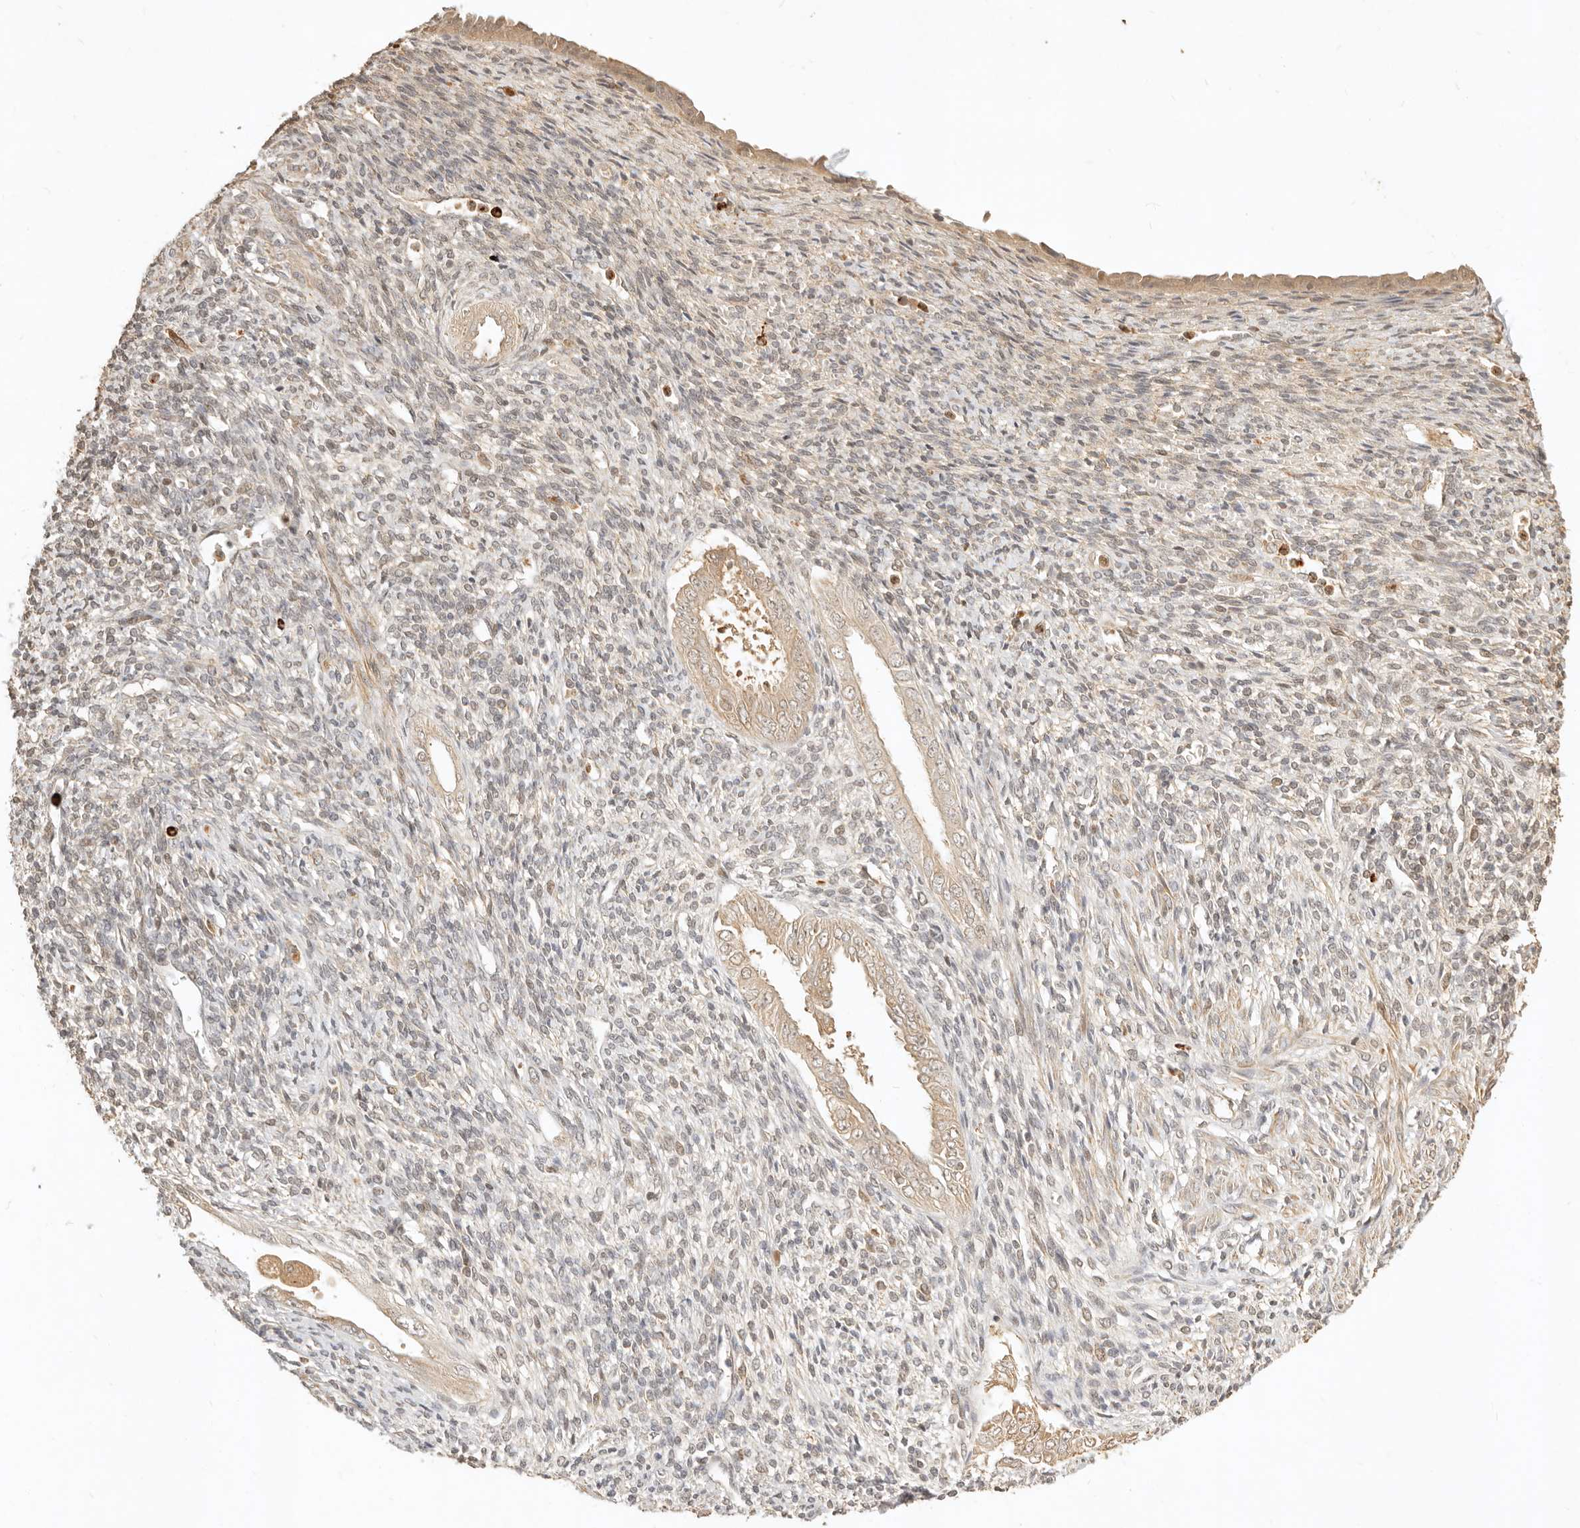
{"staining": {"intensity": "weak", "quantity": "25%-75%", "location": "cytoplasmic/membranous,nuclear"}, "tissue": "endometrium", "cell_type": "Cells in endometrial stroma", "image_type": "normal", "snomed": [{"axis": "morphology", "description": "Normal tissue, NOS"}, {"axis": "topography", "description": "Endometrium"}], "caption": "About 25%-75% of cells in endometrial stroma in benign human endometrium display weak cytoplasmic/membranous,nuclear protein expression as visualized by brown immunohistochemical staining.", "gene": "KIF2B", "patient": {"sex": "female", "age": 66}}